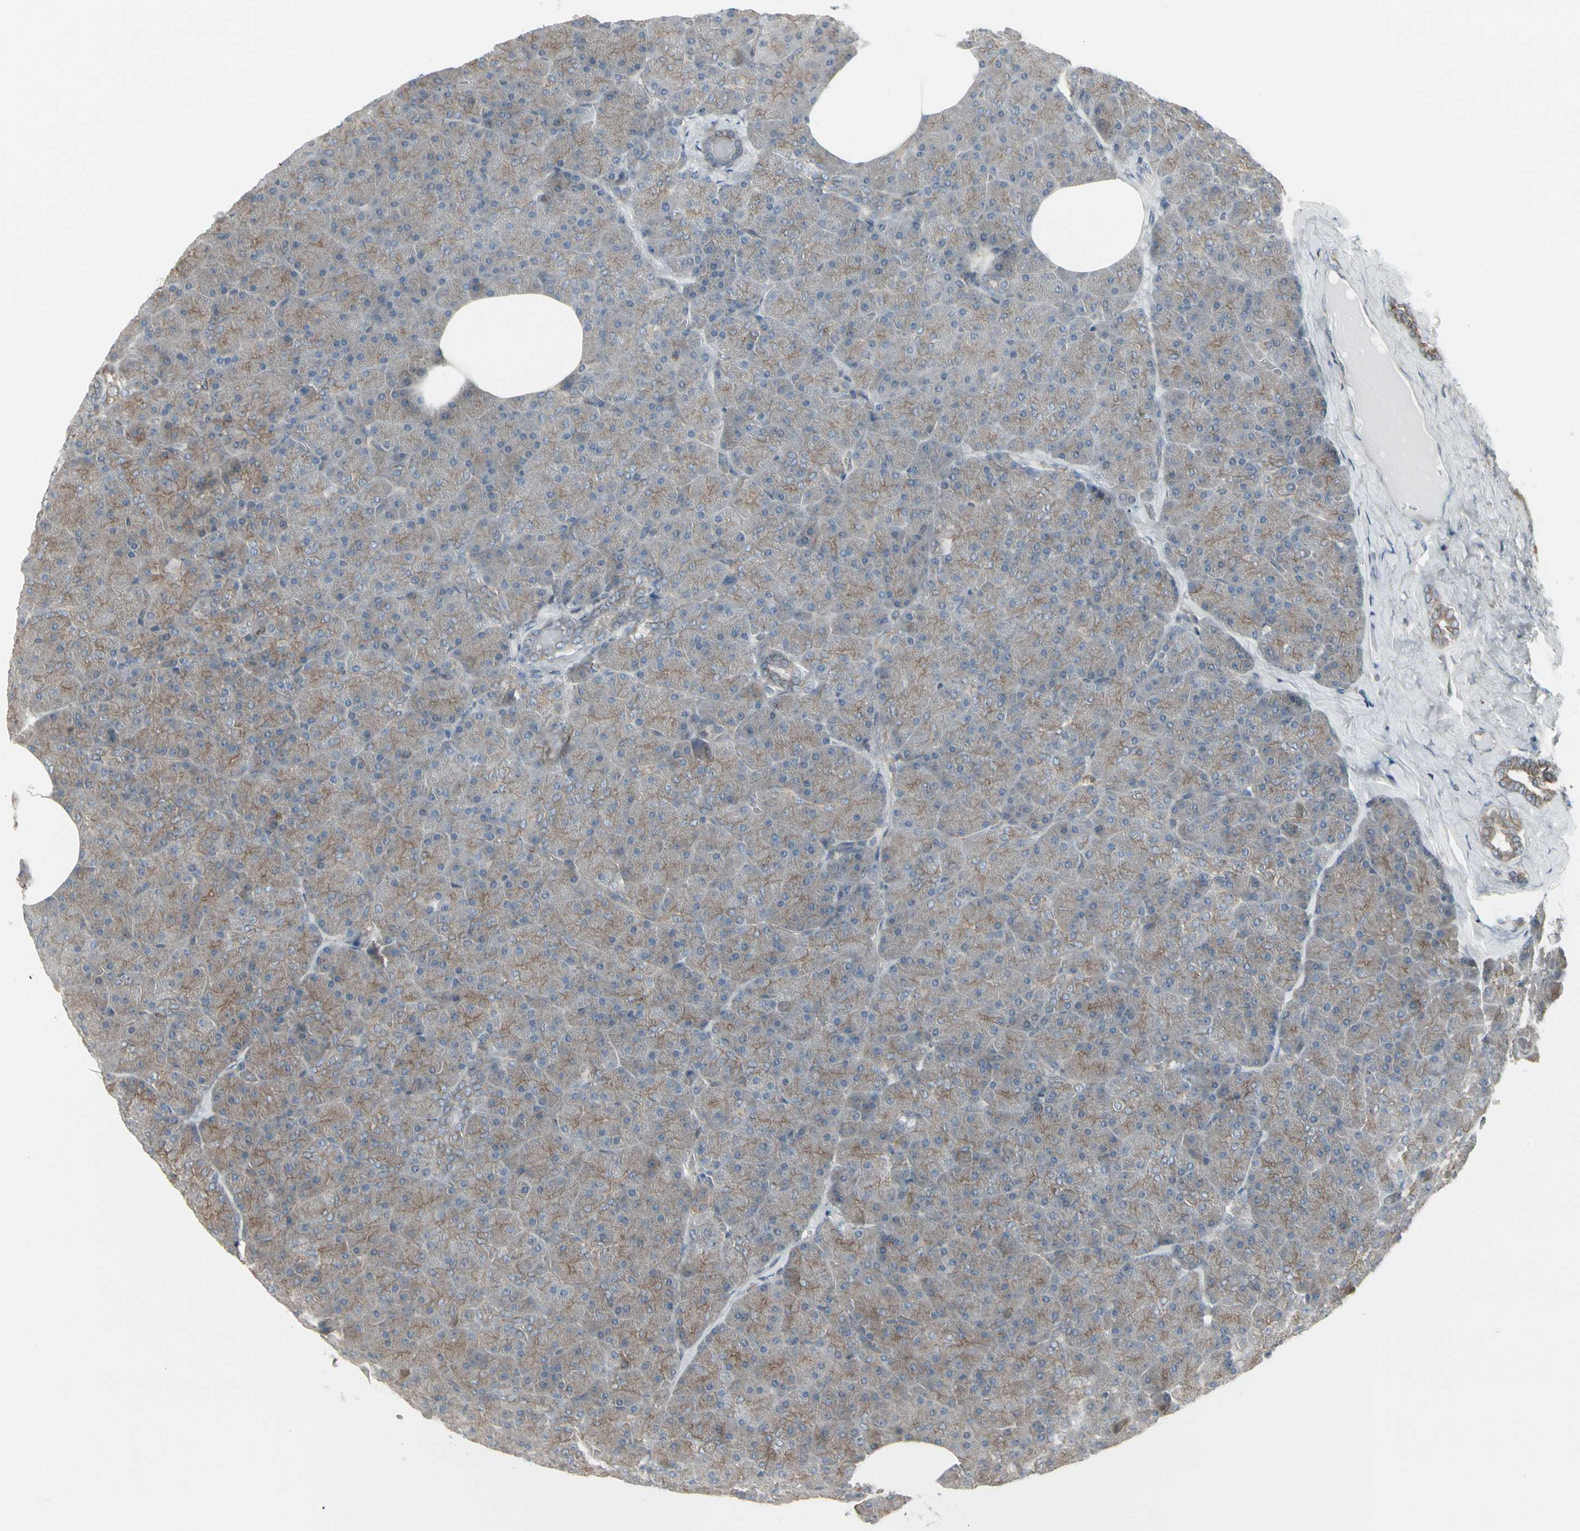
{"staining": {"intensity": "moderate", "quantity": ">75%", "location": "cytoplasmic/membranous"}, "tissue": "pancreas", "cell_type": "Exocrine glandular cells", "image_type": "normal", "snomed": [{"axis": "morphology", "description": "Normal tissue, NOS"}, {"axis": "topography", "description": "Pancreas"}], "caption": "This is an image of IHC staining of benign pancreas, which shows moderate expression in the cytoplasmic/membranous of exocrine glandular cells.", "gene": "EPS15", "patient": {"sex": "female", "age": 35}}